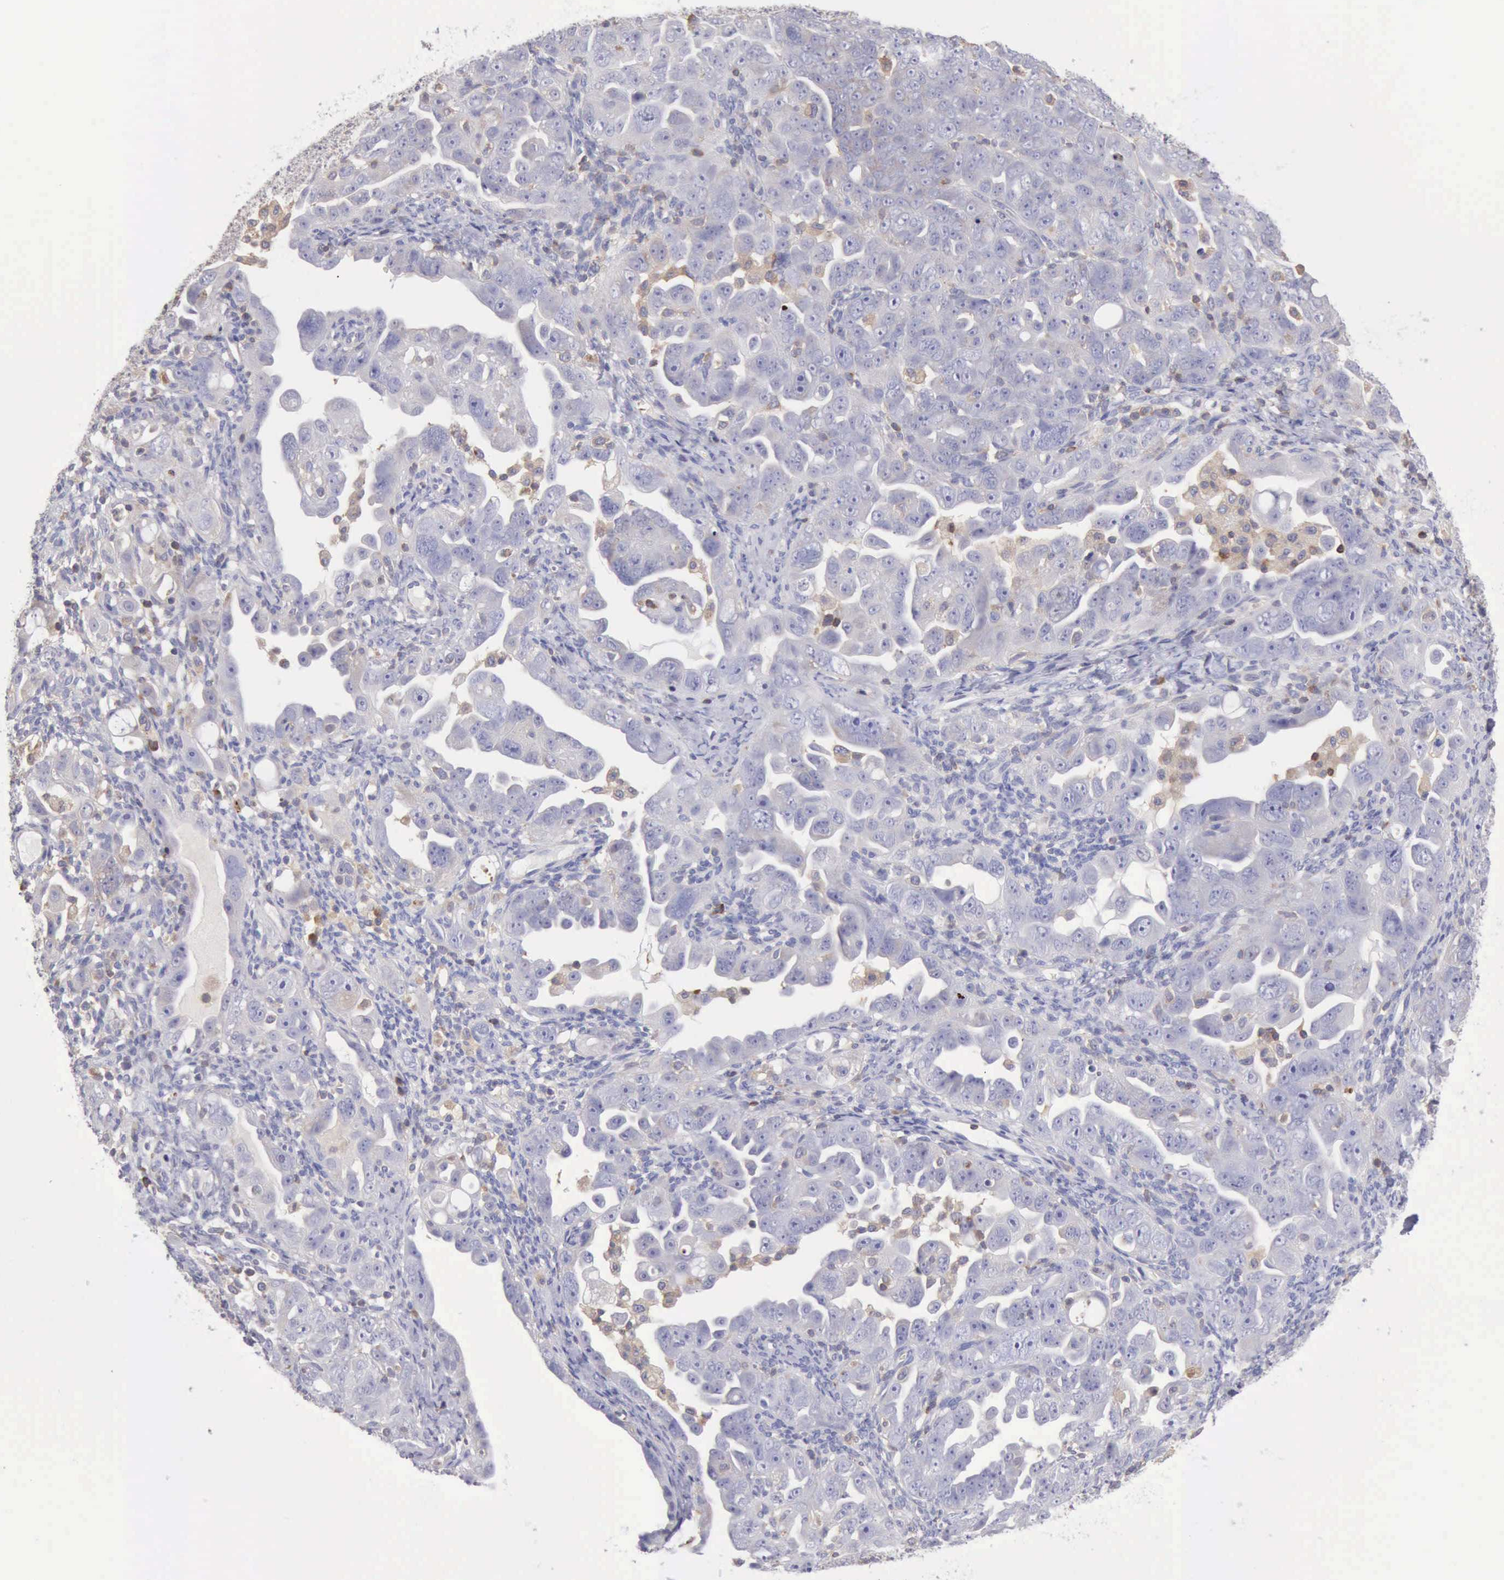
{"staining": {"intensity": "weak", "quantity": "<25%", "location": "cytoplasmic/membranous"}, "tissue": "ovarian cancer", "cell_type": "Tumor cells", "image_type": "cancer", "snomed": [{"axis": "morphology", "description": "Cystadenocarcinoma, serous, NOS"}, {"axis": "topography", "description": "Ovary"}], "caption": "The photomicrograph demonstrates no significant positivity in tumor cells of ovarian cancer.", "gene": "SASH3", "patient": {"sex": "female", "age": 66}}